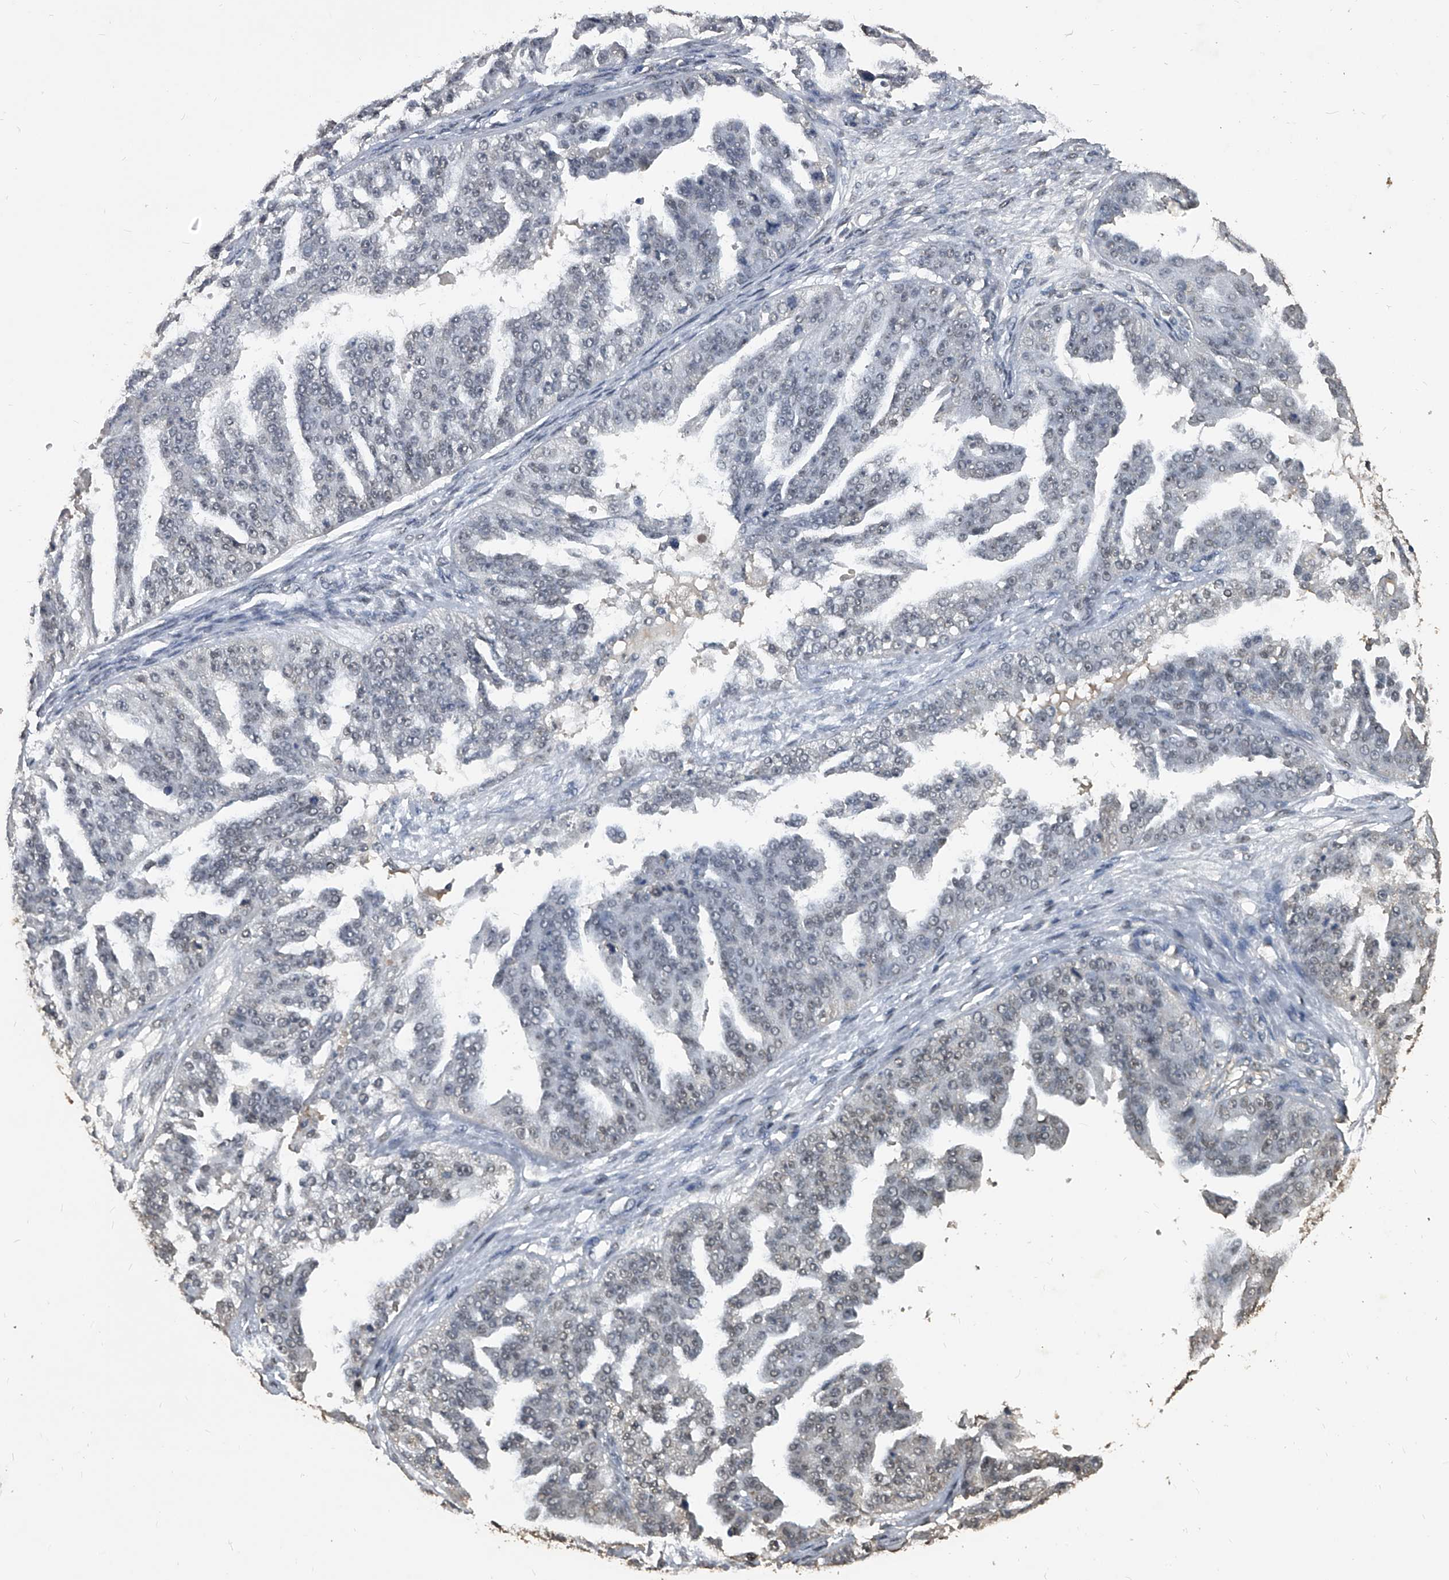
{"staining": {"intensity": "negative", "quantity": "none", "location": "none"}, "tissue": "ovarian cancer", "cell_type": "Tumor cells", "image_type": "cancer", "snomed": [{"axis": "morphology", "description": "Cystadenocarcinoma, serous, NOS"}, {"axis": "topography", "description": "Ovary"}], "caption": "Serous cystadenocarcinoma (ovarian) stained for a protein using IHC exhibits no expression tumor cells.", "gene": "MATR3", "patient": {"sex": "female", "age": 58}}